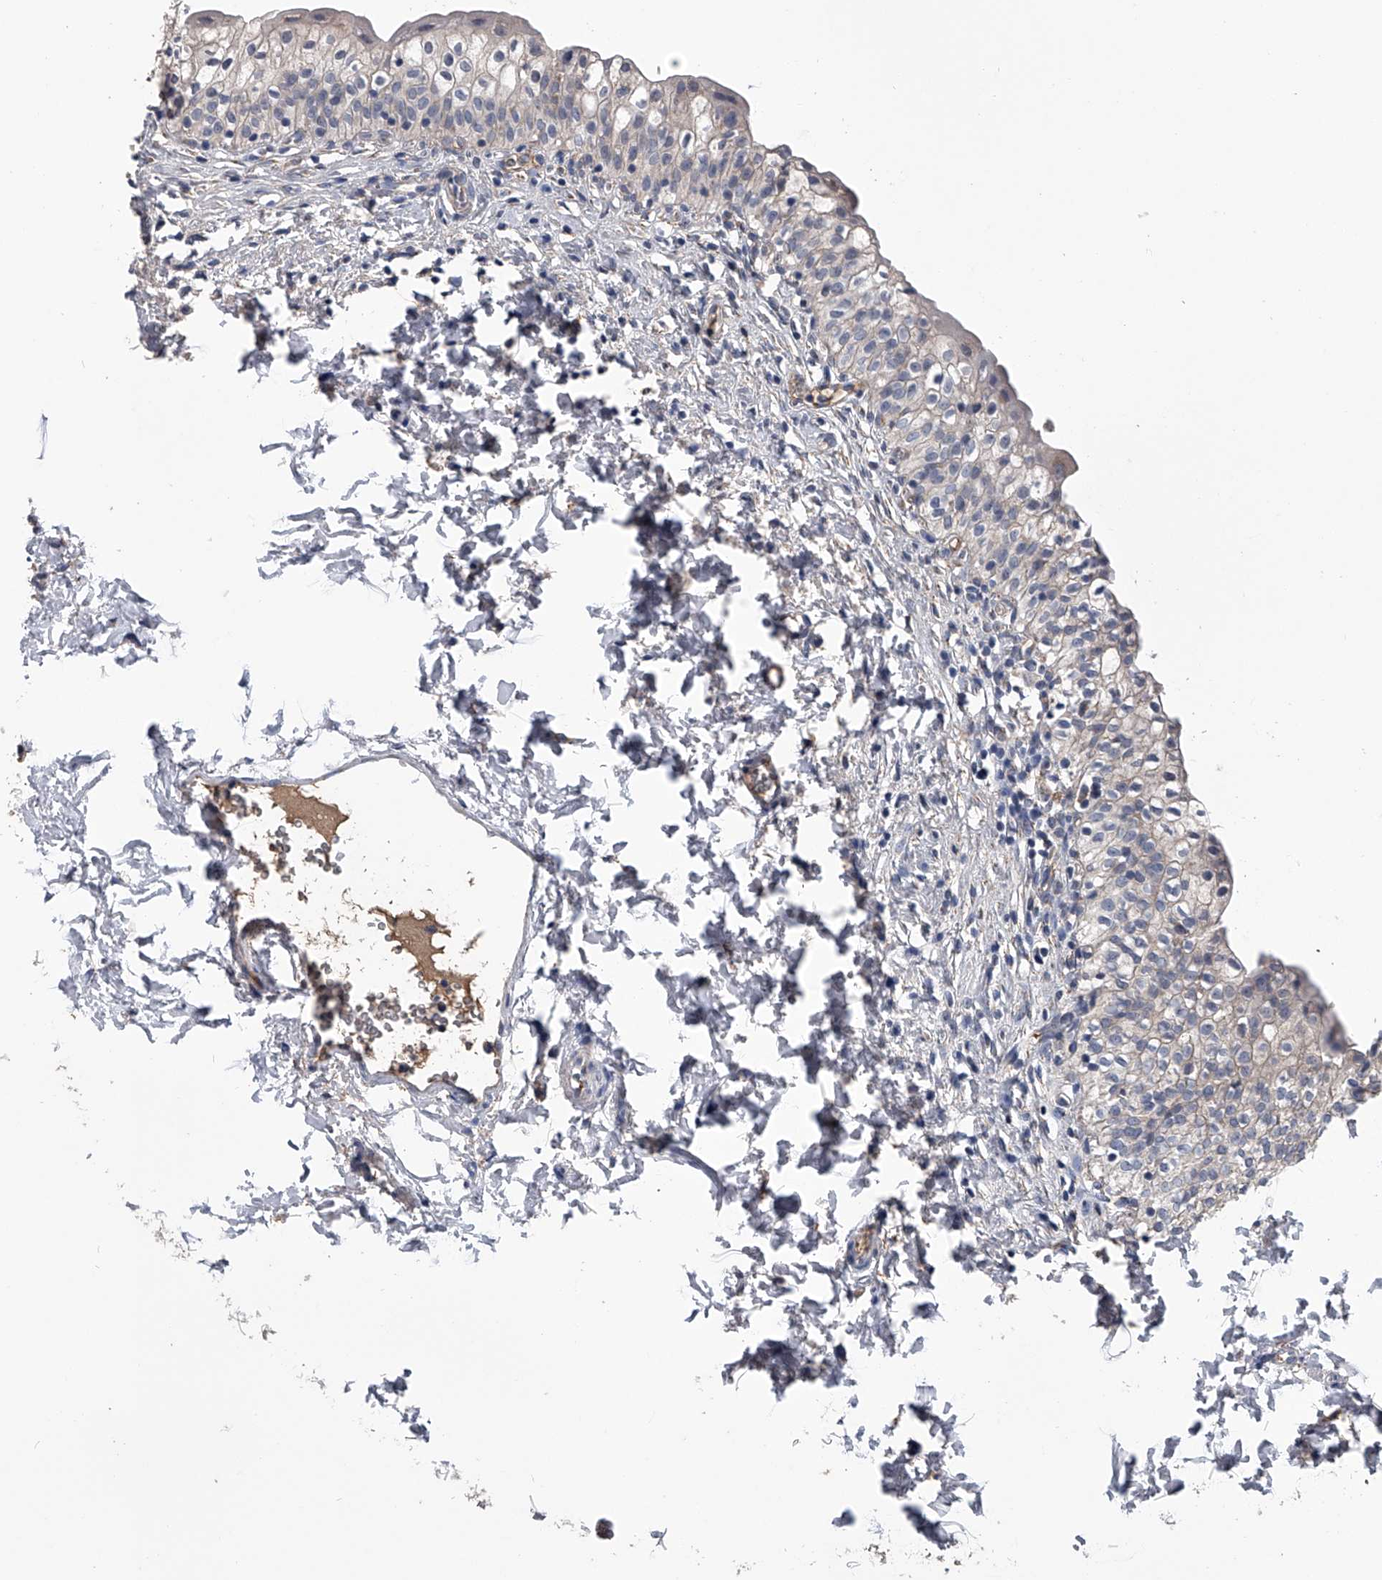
{"staining": {"intensity": "weak", "quantity": "<25%", "location": "cytoplasmic/membranous"}, "tissue": "urinary bladder", "cell_type": "Urothelial cells", "image_type": "normal", "snomed": [{"axis": "morphology", "description": "Normal tissue, NOS"}, {"axis": "topography", "description": "Urinary bladder"}], "caption": "This histopathology image is of benign urinary bladder stained with immunohistochemistry to label a protein in brown with the nuclei are counter-stained blue. There is no expression in urothelial cells.", "gene": "OAT", "patient": {"sex": "male", "age": 55}}